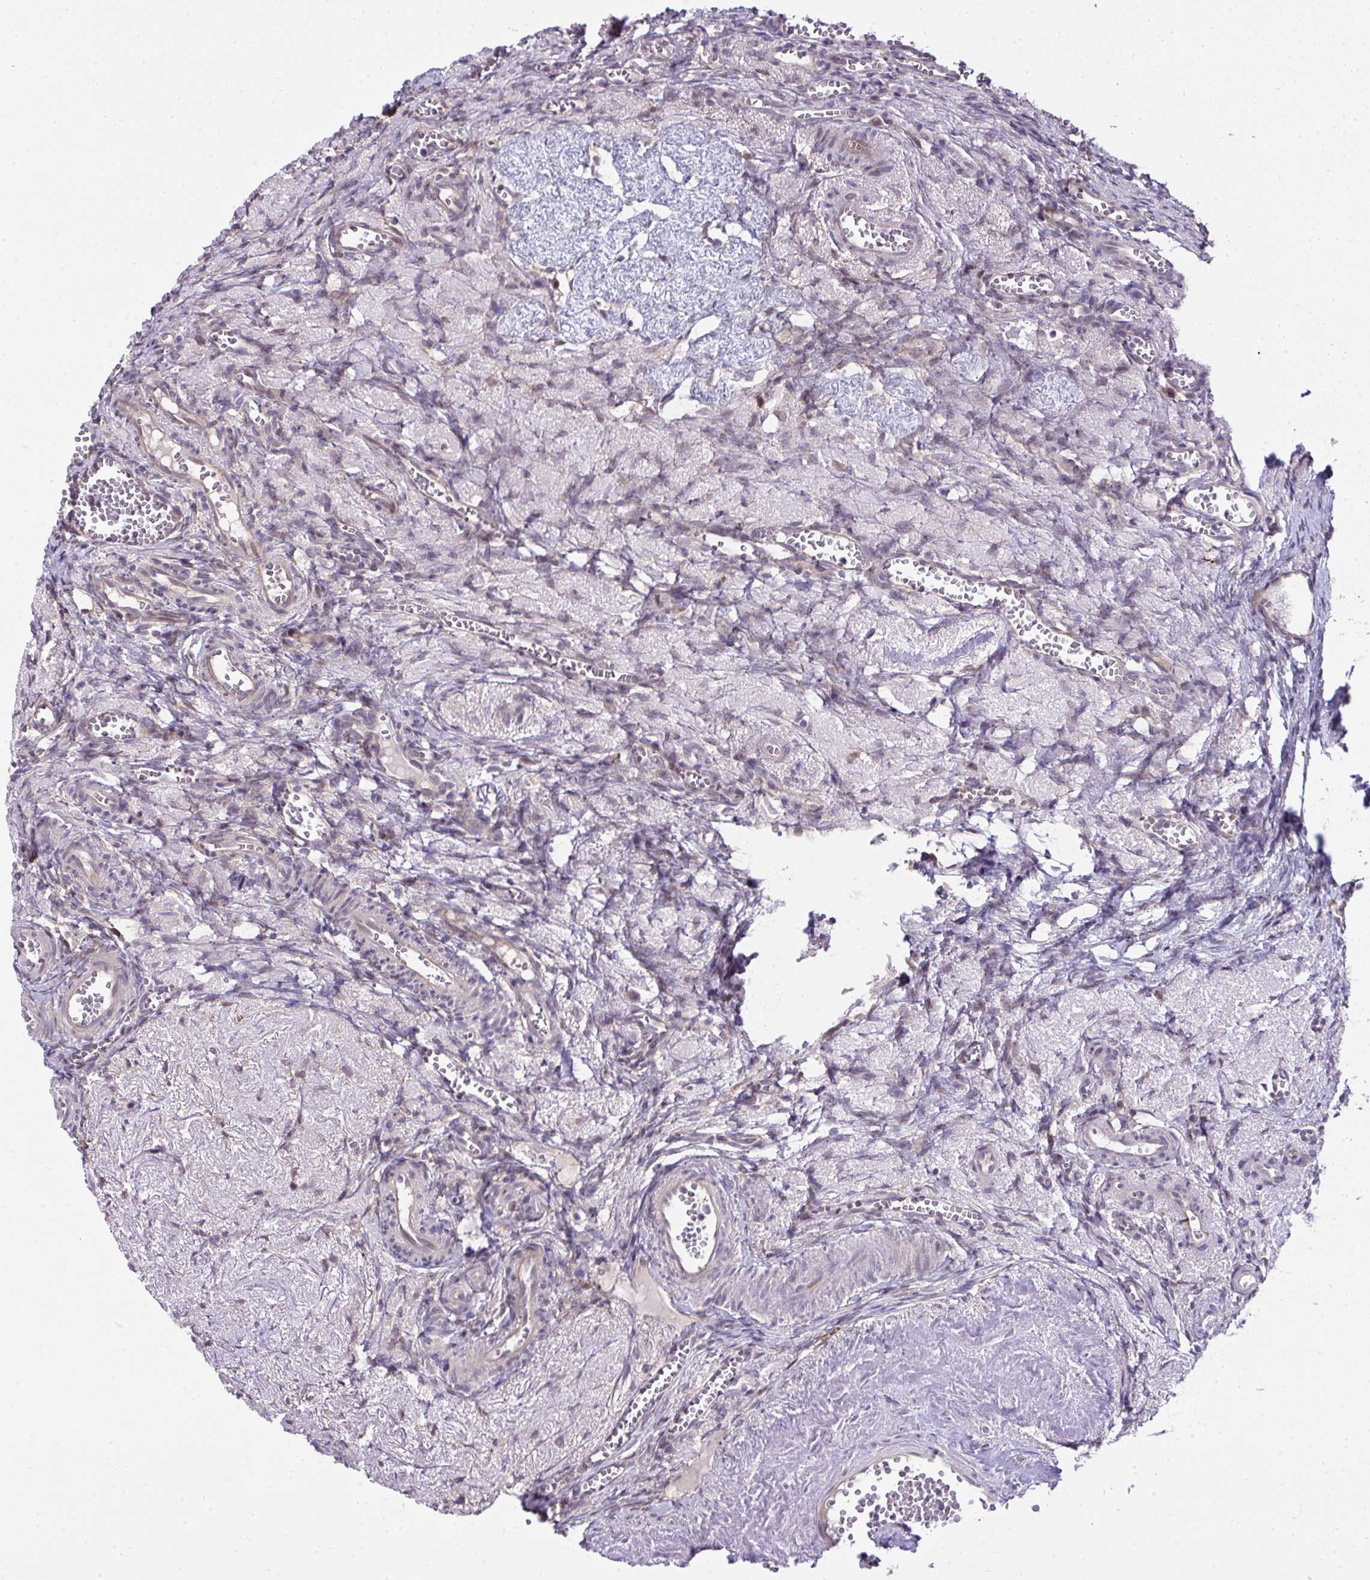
{"staining": {"intensity": "weak", "quantity": "25%-75%", "location": "cytoplasmic/membranous"}, "tissue": "ovary", "cell_type": "Ovarian stroma cells", "image_type": "normal", "snomed": [{"axis": "morphology", "description": "Normal tissue, NOS"}, {"axis": "topography", "description": "Ovary"}], "caption": "DAB (3,3'-diaminobenzidine) immunohistochemical staining of normal human ovary demonstrates weak cytoplasmic/membranous protein positivity in about 25%-75% of ovarian stroma cells.", "gene": "RDH14", "patient": {"sex": "female", "age": 41}}